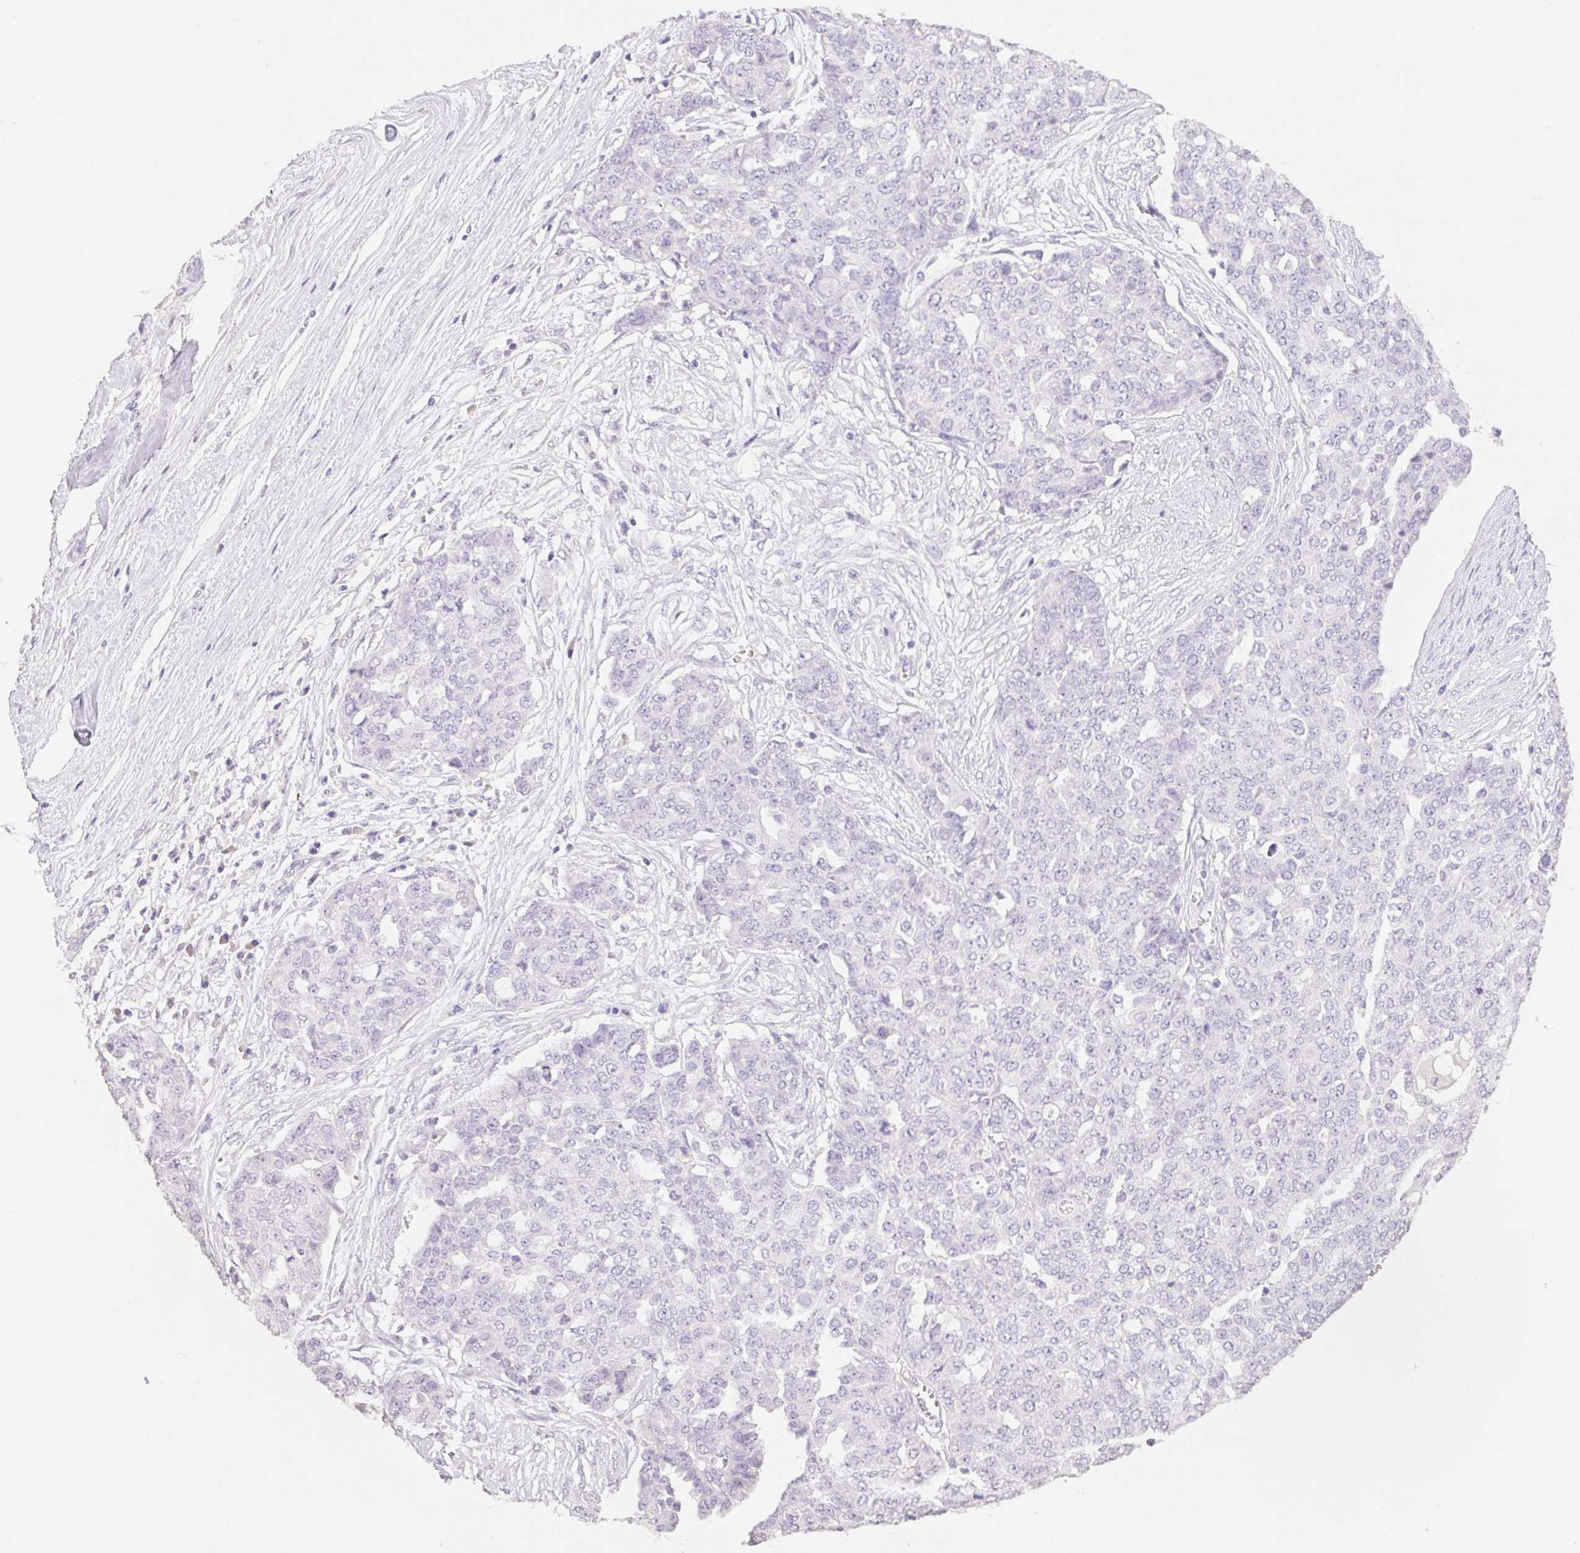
{"staining": {"intensity": "negative", "quantity": "none", "location": "none"}, "tissue": "ovarian cancer", "cell_type": "Tumor cells", "image_type": "cancer", "snomed": [{"axis": "morphology", "description": "Cystadenocarcinoma, serous, NOS"}, {"axis": "topography", "description": "Soft tissue"}, {"axis": "topography", "description": "Ovary"}], "caption": "Image shows no significant protein expression in tumor cells of ovarian cancer (serous cystadenocarcinoma).", "gene": "HCRTR2", "patient": {"sex": "female", "age": 57}}